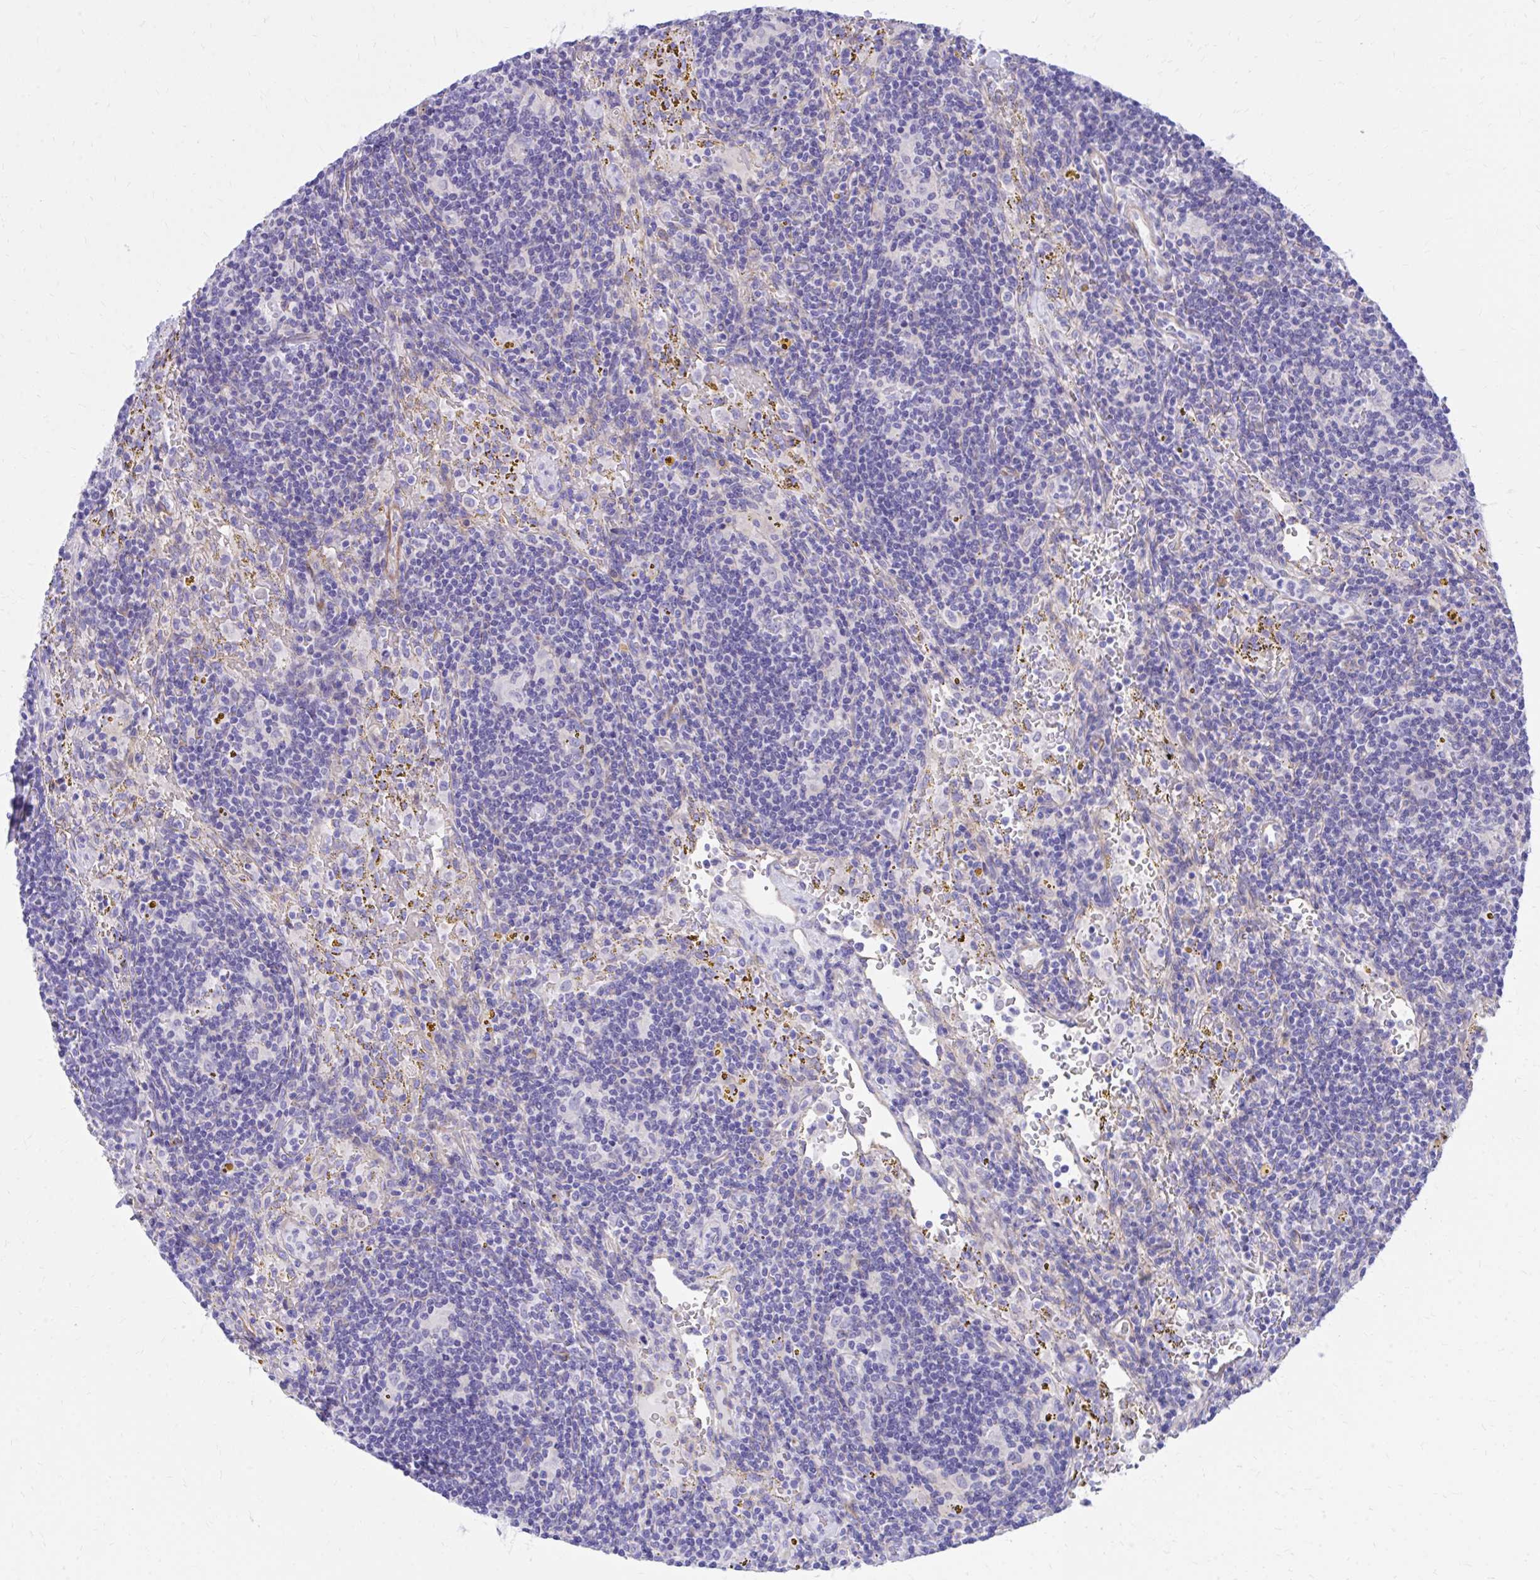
{"staining": {"intensity": "negative", "quantity": "none", "location": "none"}, "tissue": "lymphoma", "cell_type": "Tumor cells", "image_type": "cancer", "snomed": [{"axis": "morphology", "description": "Malignant lymphoma, non-Hodgkin's type, Low grade"}, {"axis": "topography", "description": "Spleen"}], "caption": "Tumor cells show no significant positivity in lymphoma.", "gene": "EPB41L1", "patient": {"sex": "female", "age": 70}}